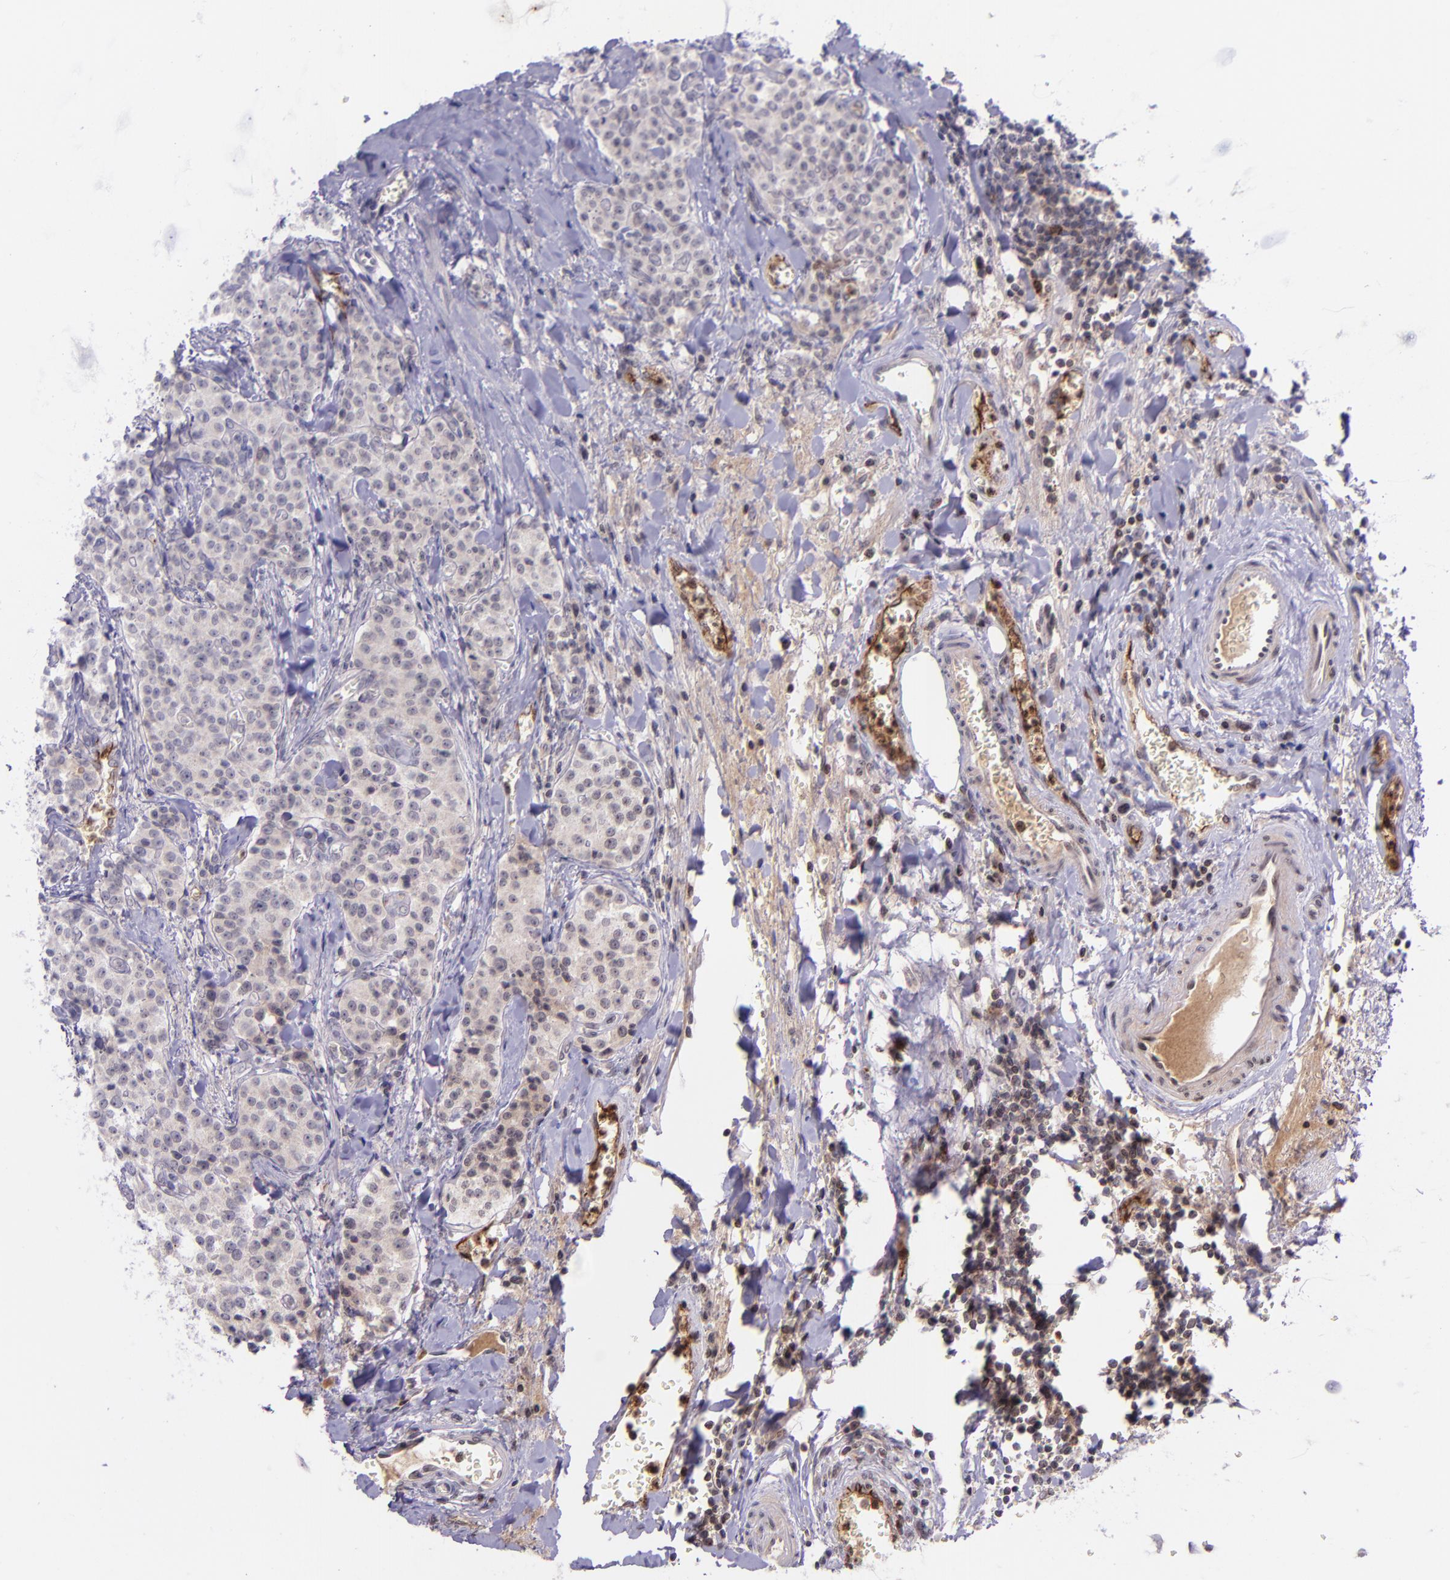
{"staining": {"intensity": "negative", "quantity": "none", "location": "none"}, "tissue": "carcinoid", "cell_type": "Tumor cells", "image_type": "cancer", "snomed": [{"axis": "morphology", "description": "Carcinoid, malignant, NOS"}, {"axis": "topography", "description": "Stomach"}], "caption": "Immunohistochemistry (IHC) photomicrograph of human malignant carcinoid stained for a protein (brown), which demonstrates no staining in tumor cells.", "gene": "SELL", "patient": {"sex": "female", "age": 76}}